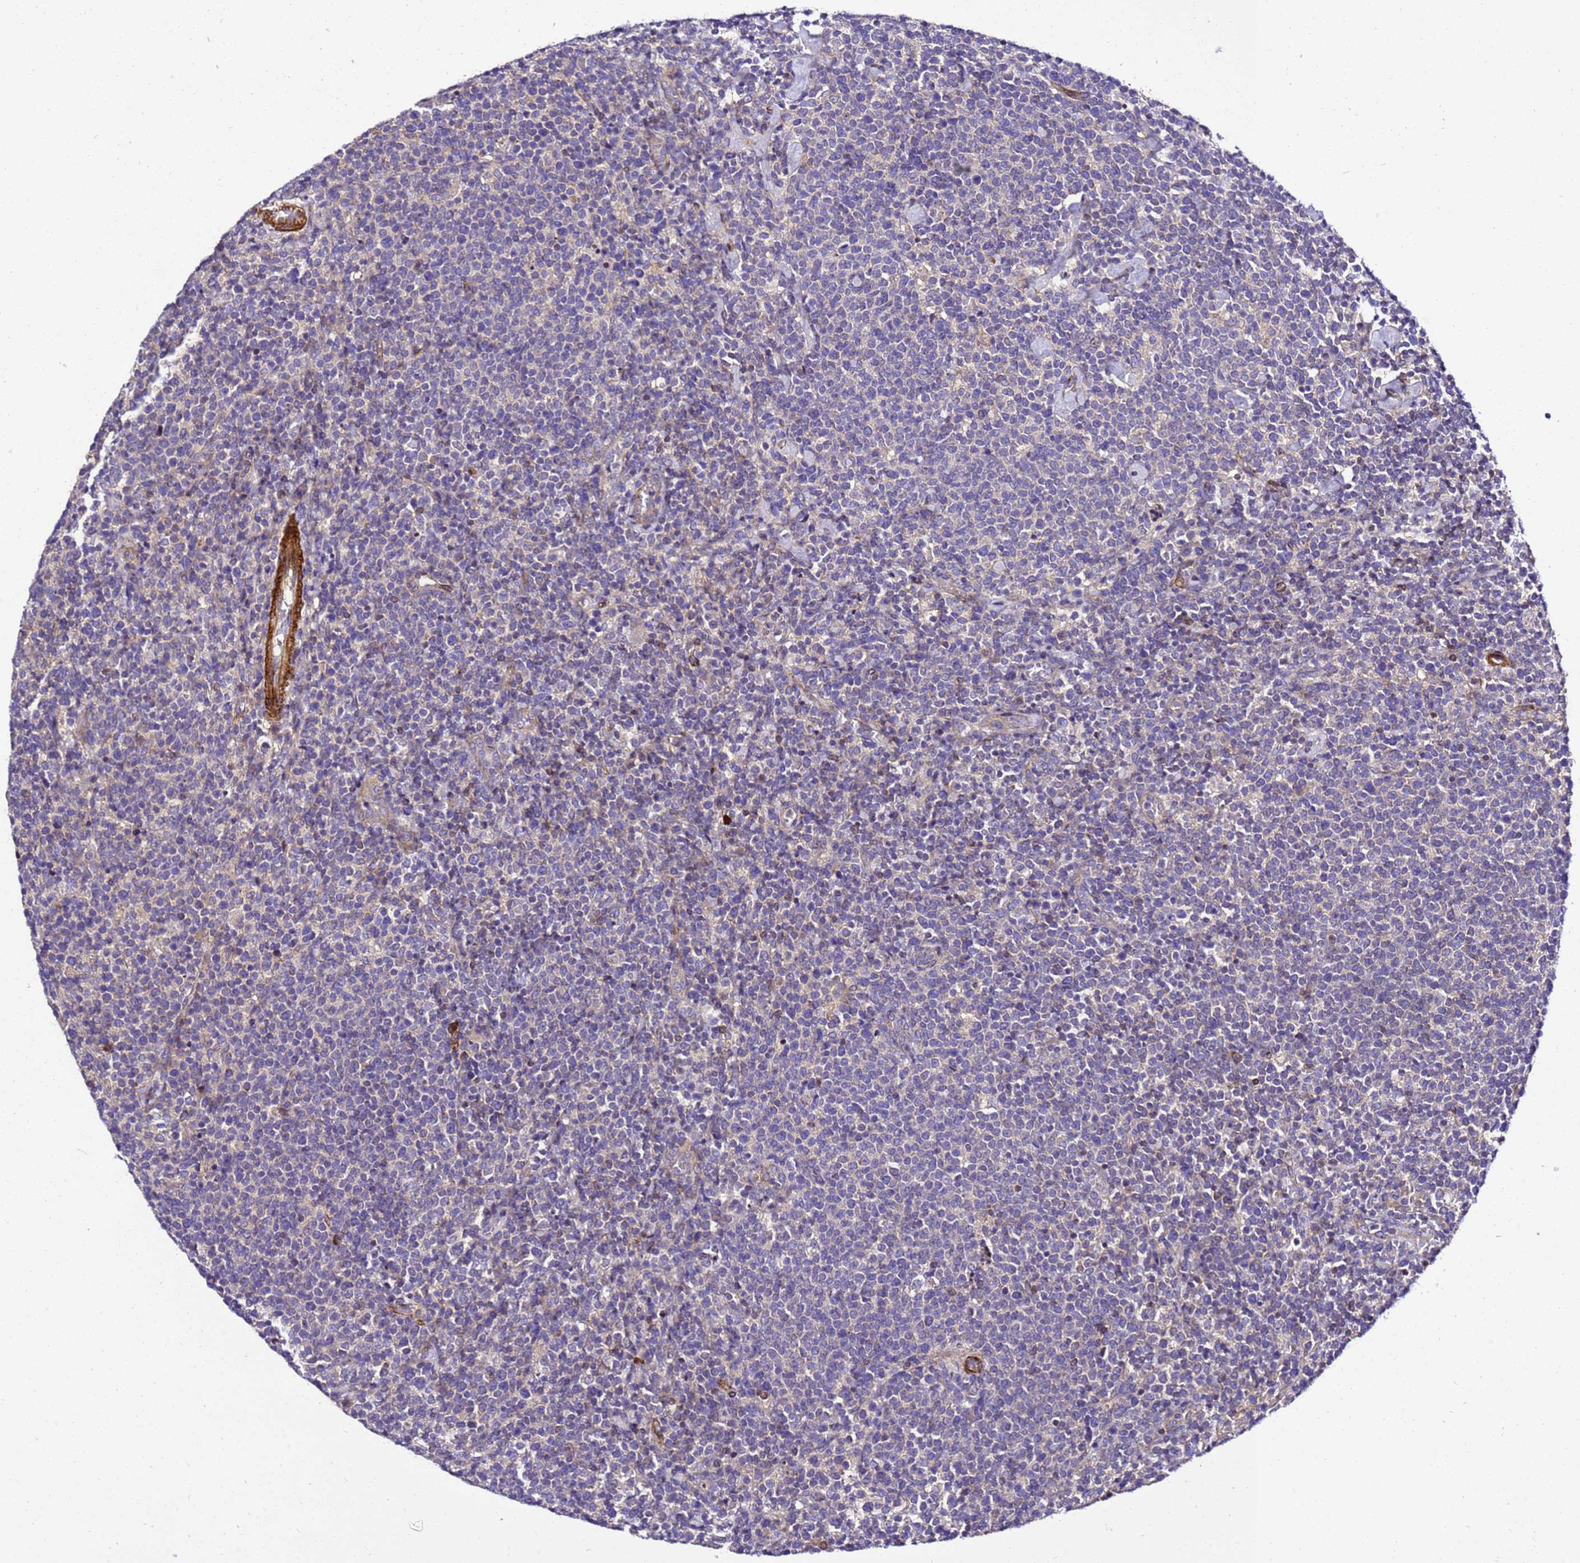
{"staining": {"intensity": "negative", "quantity": "none", "location": "none"}, "tissue": "lymphoma", "cell_type": "Tumor cells", "image_type": "cancer", "snomed": [{"axis": "morphology", "description": "Malignant lymphoma, non-Hodgkin's type, High grade"}, {"axis": "topography", "description": "Lymph node"}], "caption": "A photomicrograph of high-grade malignant lymphoma, non-Hodgkin's type stained for a protein demonstrates no brown staining in tumor cells.", "gene": "ZNF417", "patient": {"sex": "male", "age": 61}}